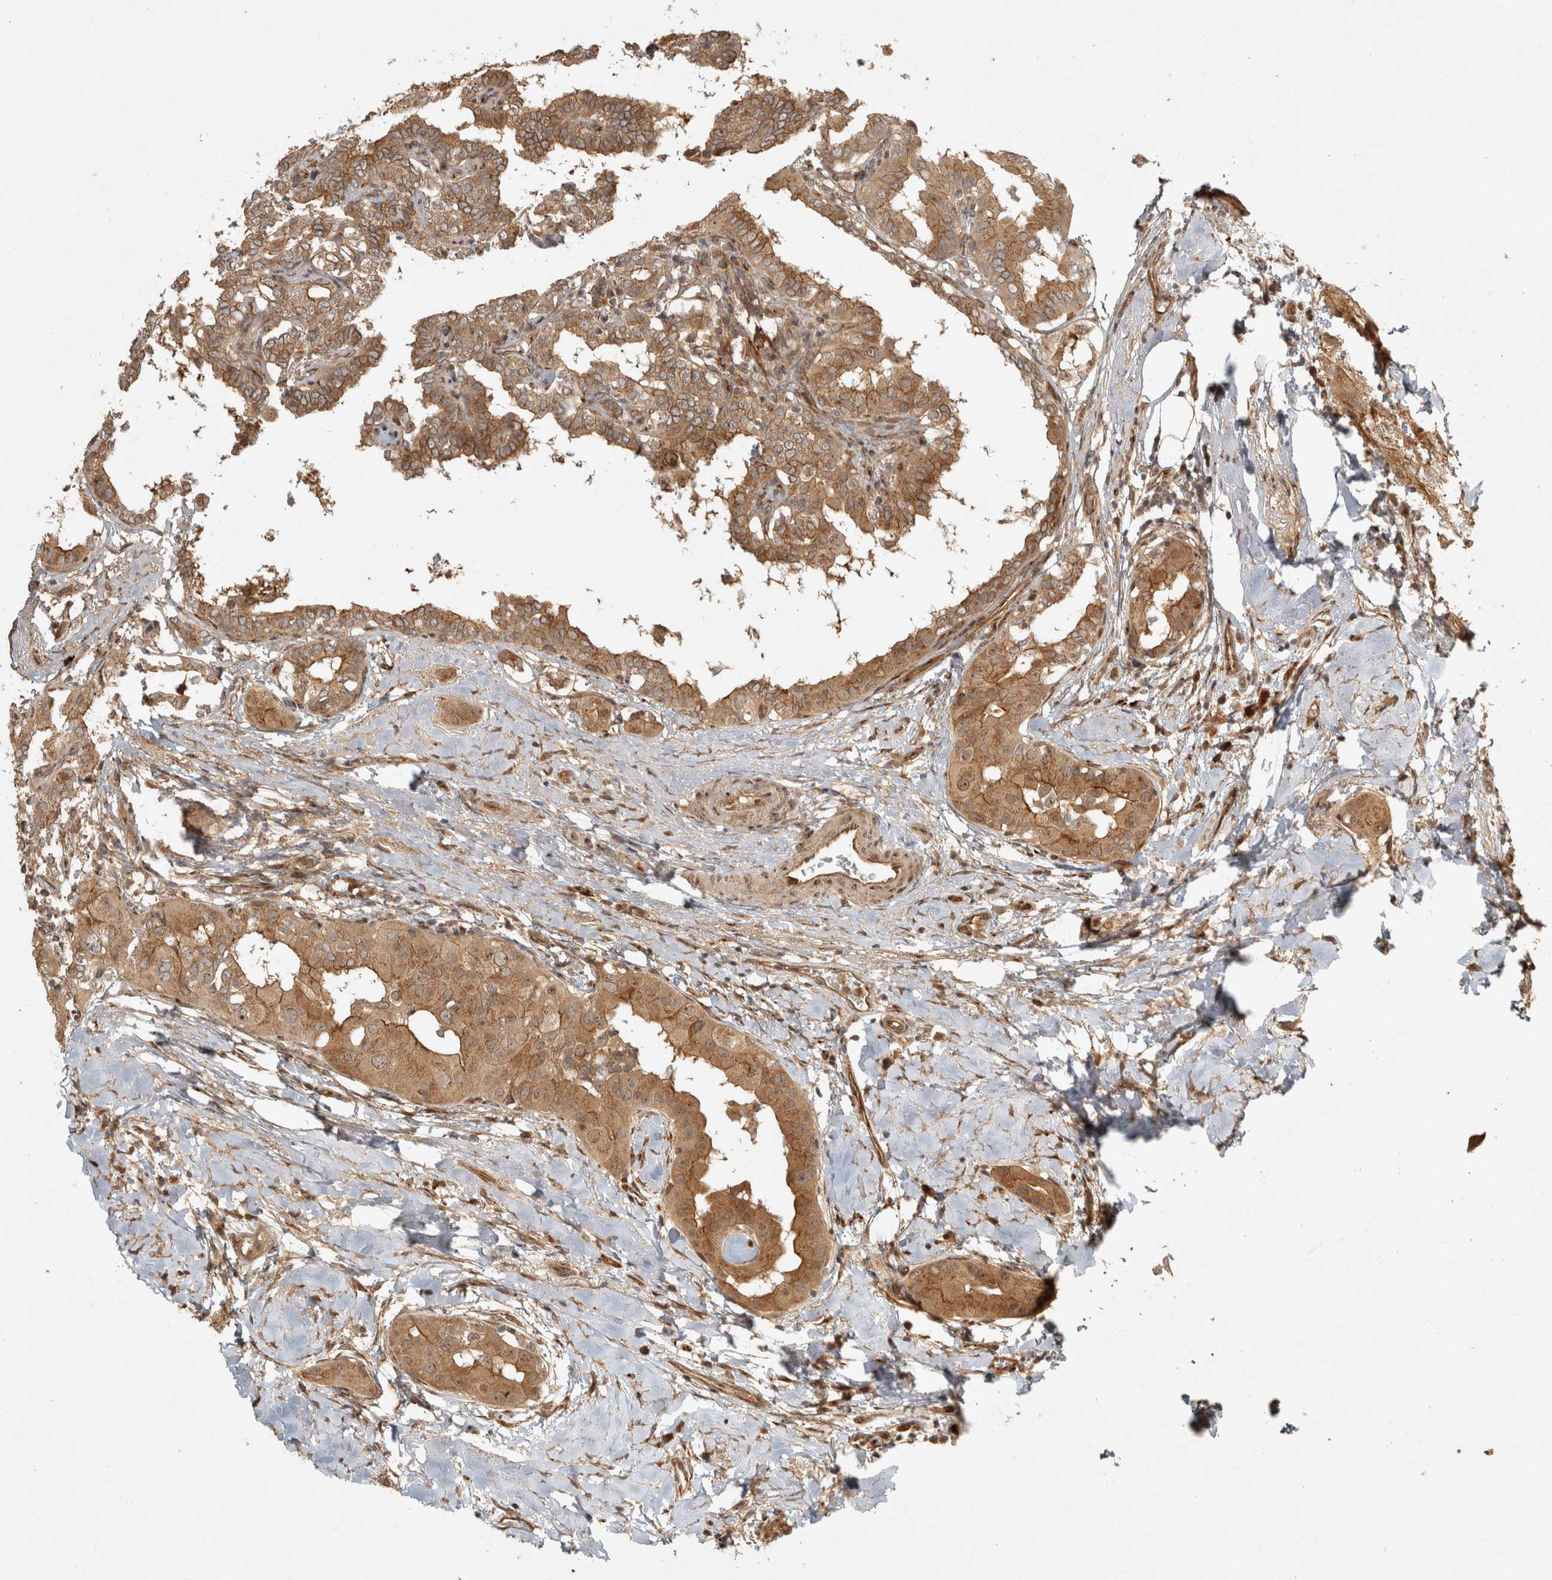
{"staining": {"intensity": "moderate", "quantity": ">75%", "location": "cytoplasmic/membranous"}, "tissue": "thyroid cancer", "cell_type": "Tumor cells", "image_type": "cancer", "snomed": [{"axis": "morphology", "description": "Papillary adenocarcinoma, NOS"}, {"axis": "topography", "description": "Thyroid gland"}], "caption": "This image exhibits immunohistochemistry (IHC) staining of papillary adenocarcinoma (thyroid), with medium moderate cytoplasmic/membranous staining in about >75% of tumor cells.", "gene": "CAMSAP2", "patient": {"sex": "male", "age": 33}}